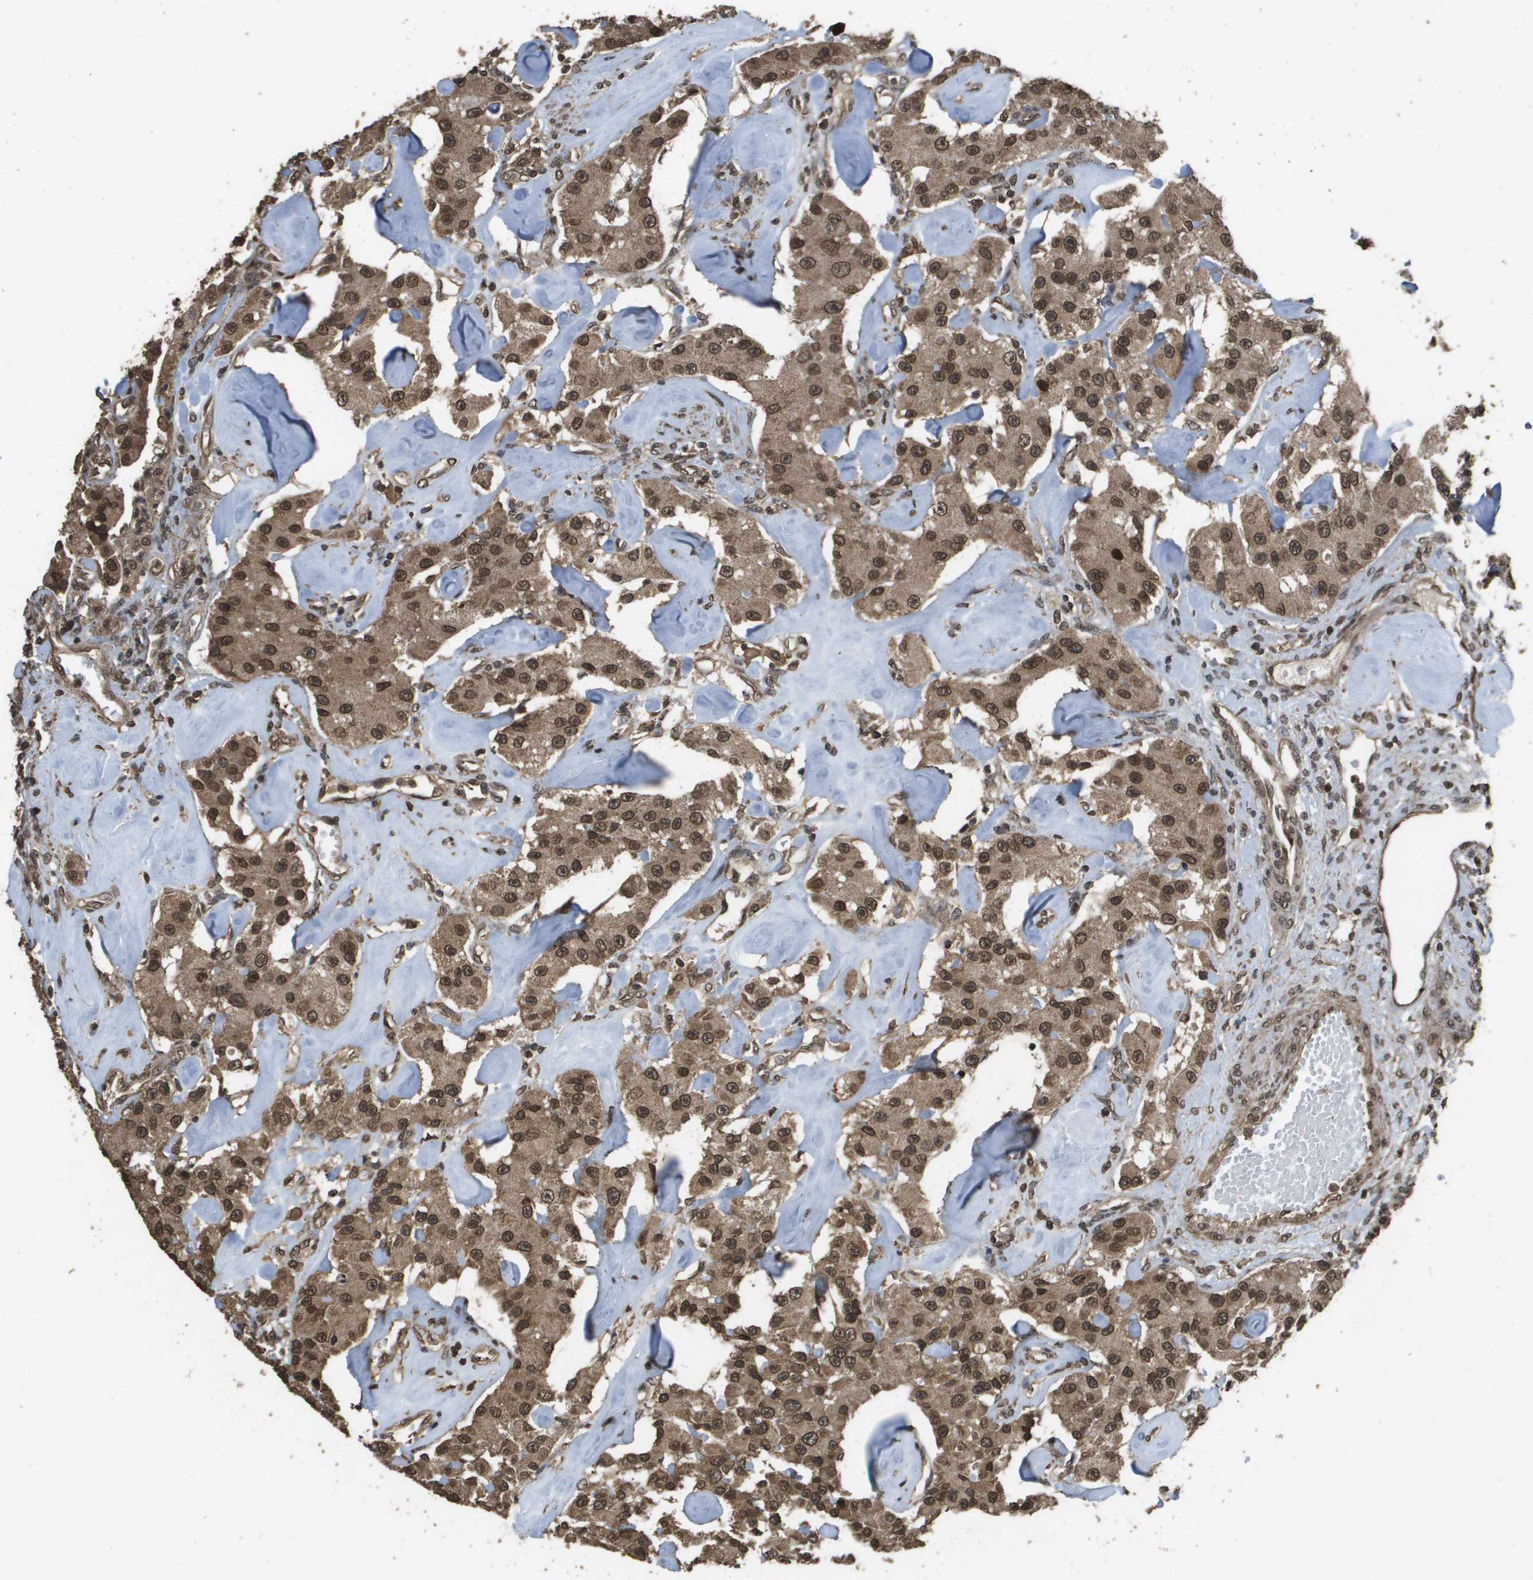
{"staining": {"intensity": "moderate", "quantity": ">75%", "location": "cytoplasmic/membranous,nuclear"}, "tissue": "carcinoid", "cell_type": "Tumor cells", "image_type": "cancer", "snomed": [{"axis": "morphology", "description": "Carcinoid, malignant, NOS"}, {"axis": "topography", "description": "Pancreas"}], "caption": "Immunohistochemical staining of human carcinoid (malignant) exhibits medium levels of moderate cytoplasmic/membranous and nuclear protein staining in about >75% of tumor cells.", "gene": "AXIN2", "patient": {"sex": "male", "age": 41}}